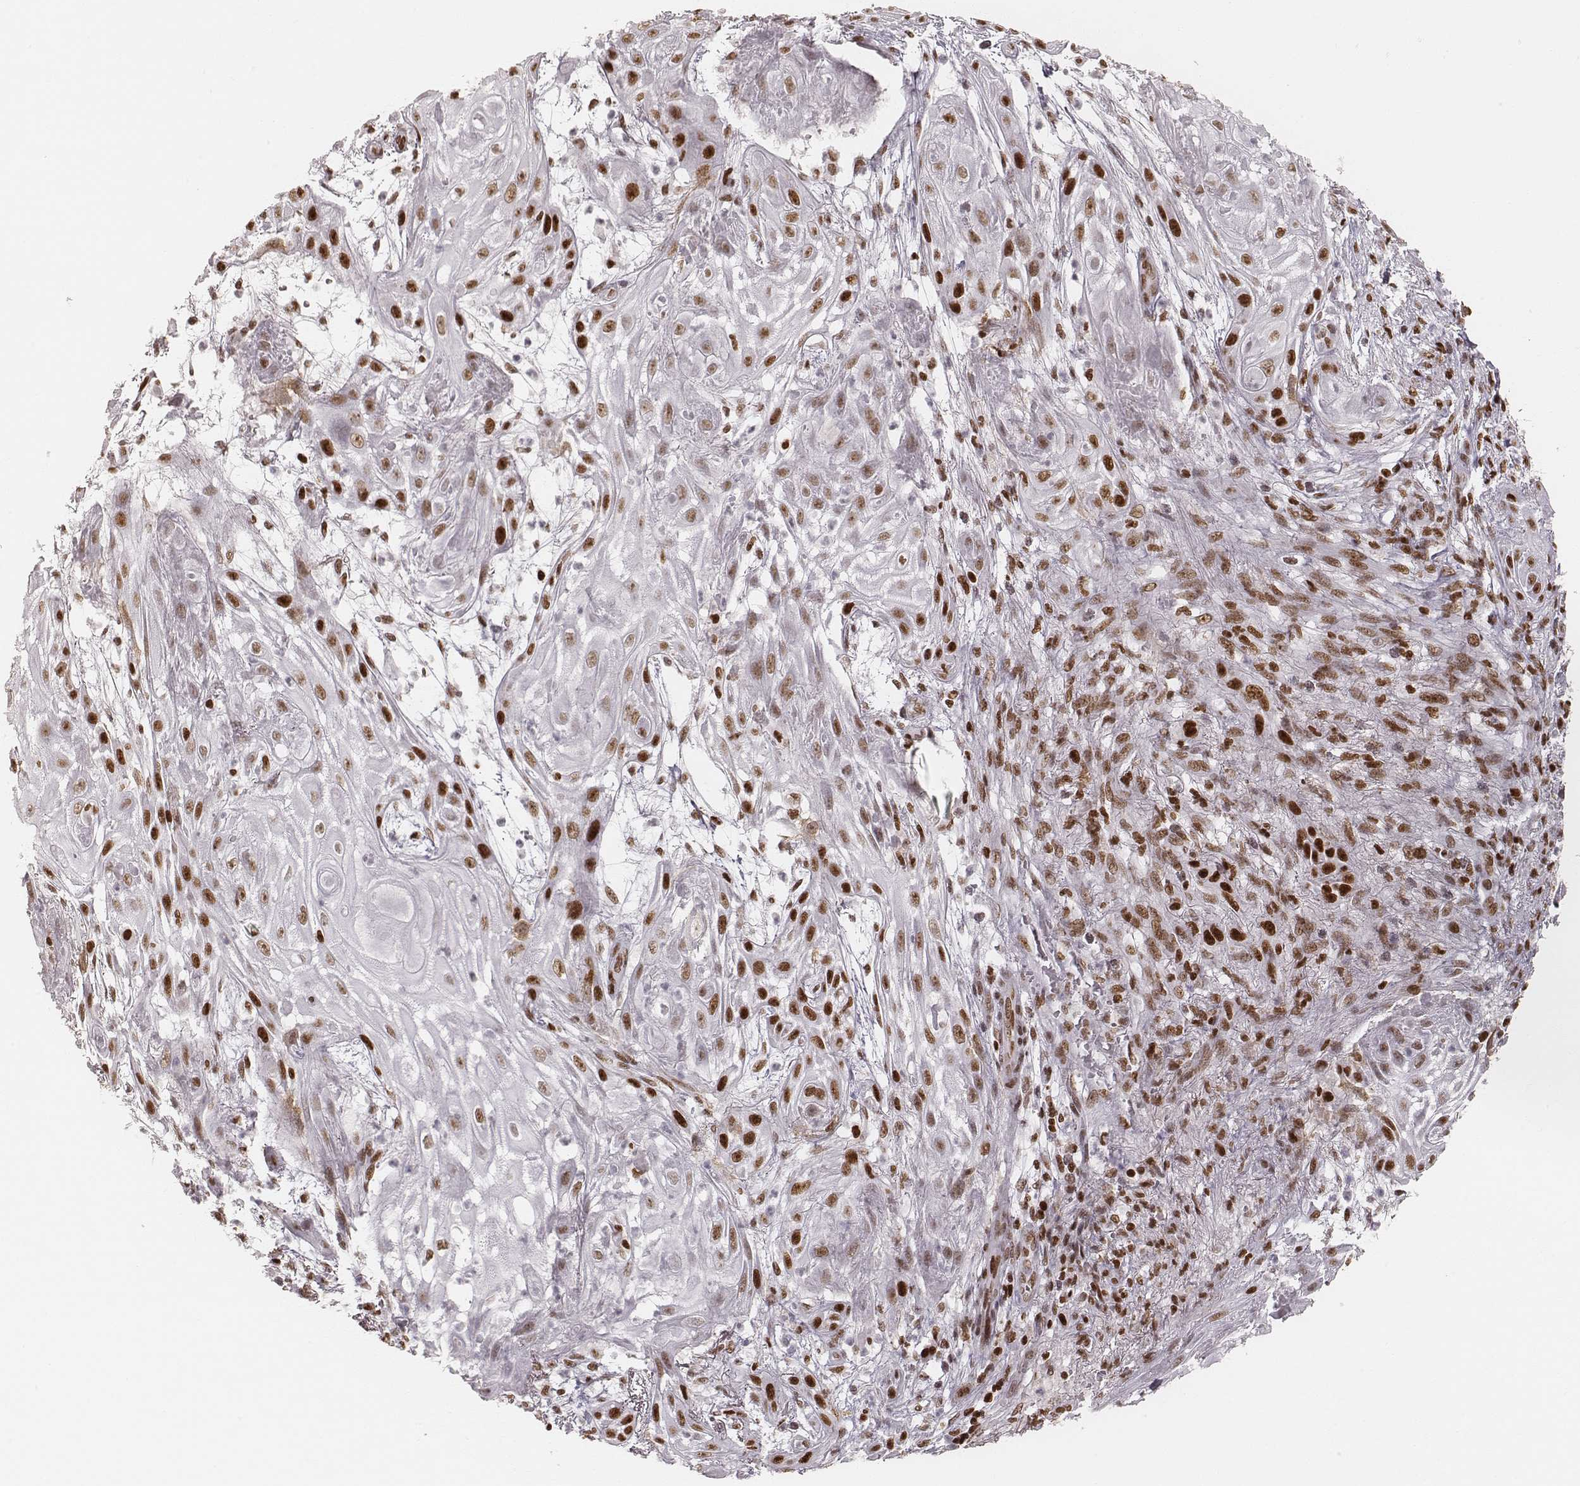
{"staining": {"intensity": "strong", "quantity": ">75%", "location": "nuclear"}, "tissue": "skin cancer", "cell_type": "Tumor cells", "image_type": "cancer", "snomed": [{"axis": "morphology", "description": "Squamous cell carcinoma, NOS"}, {"axis": "topography", "description": "Skin"}], "caption": "A brown stain highlights strong nuclear positivity of a protein in squamous cell carcinoma (skin) tumor cells.", "gene": "PARP1", "patient": {"sex": "male", "age": 62}}